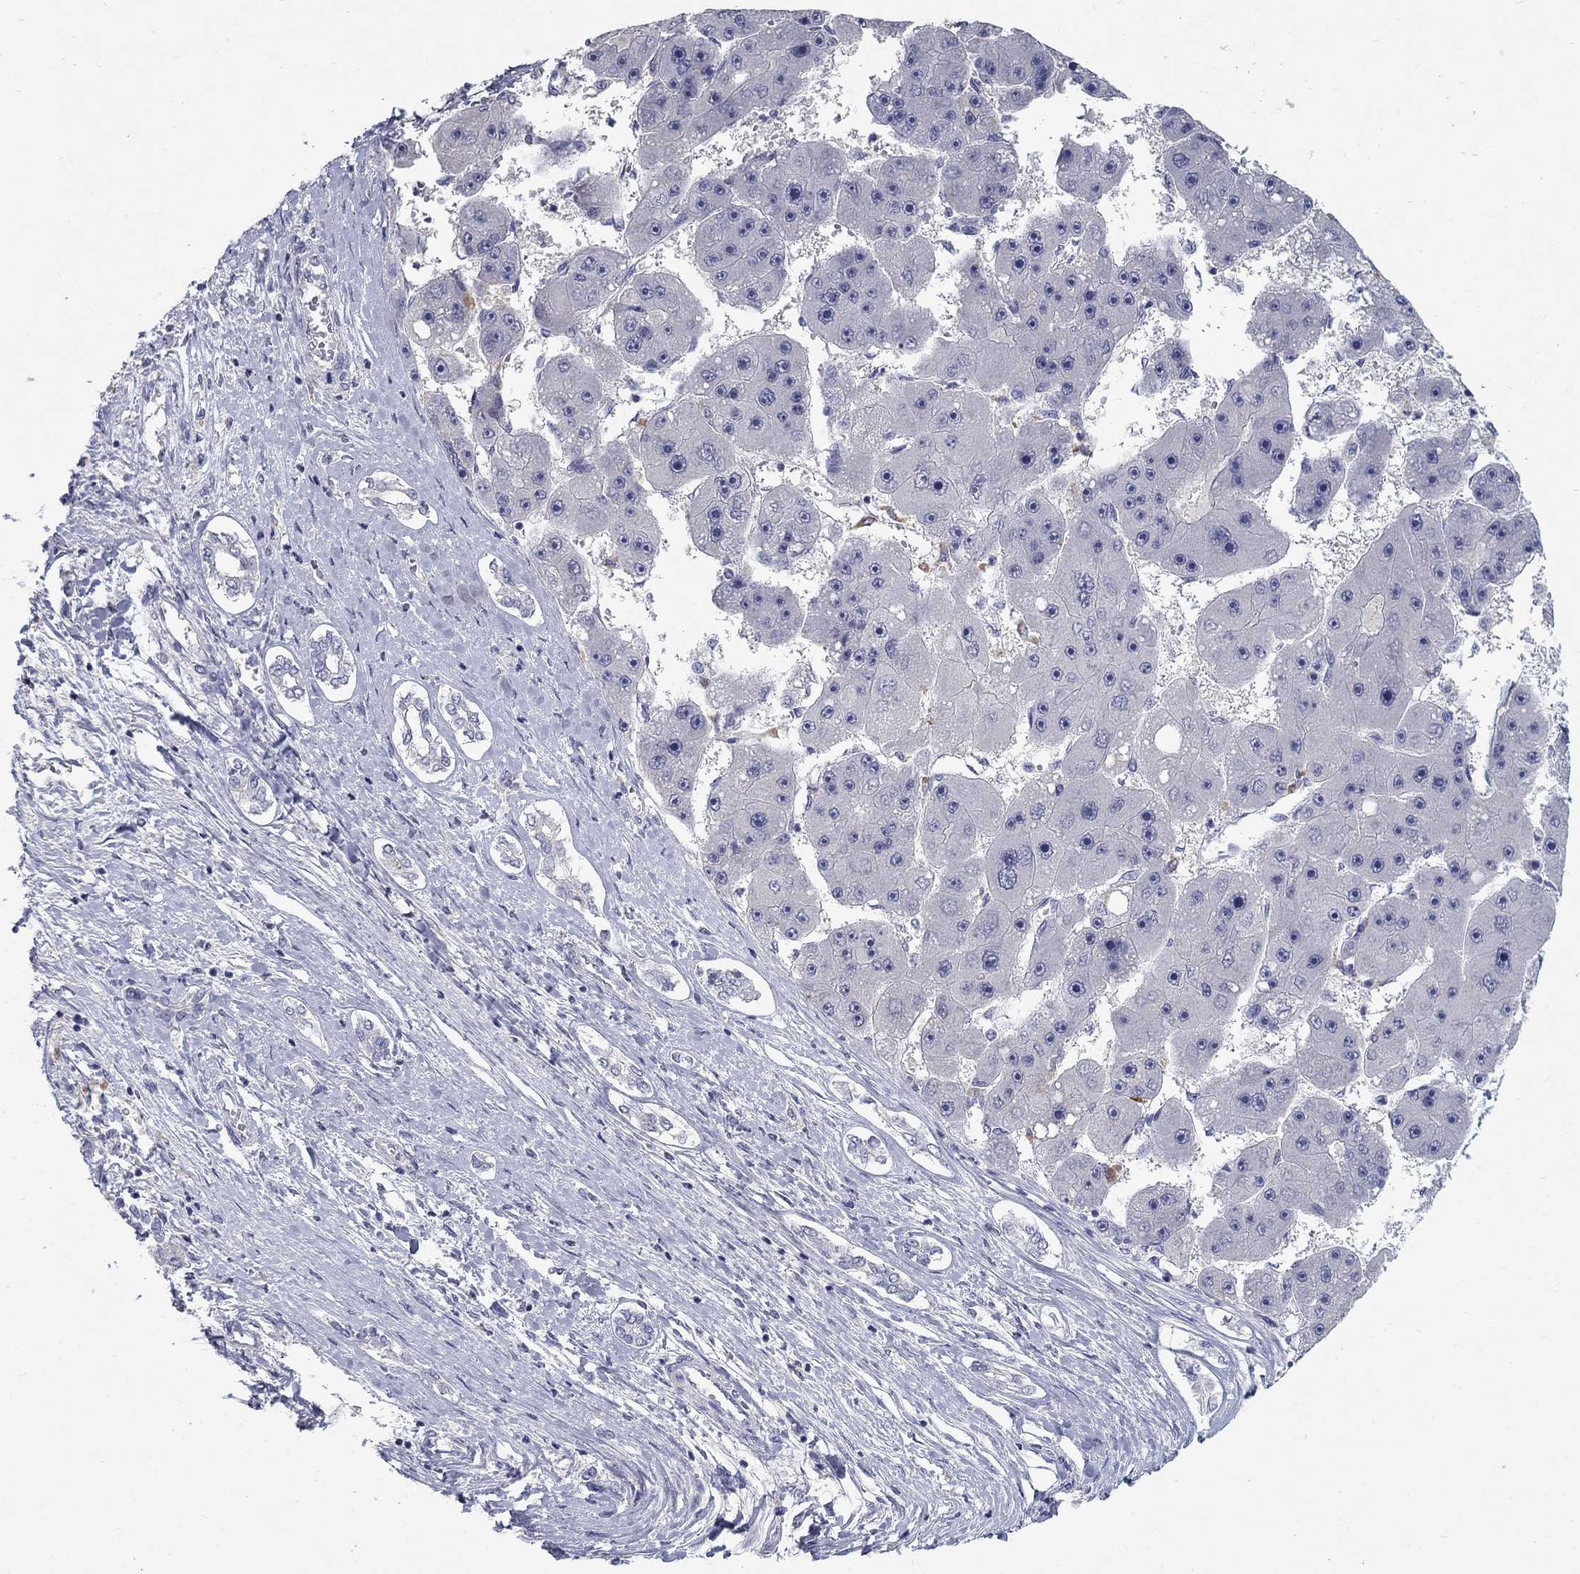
{"staining": {"intensity": "negative", "quantity": "none", "location": "none"}, "tissue": "liver cancer", "cell_type": "Tumor cells", "image_type": "cancer", "snomed": [{"axis": "morphology", "description": "Carcinoma, Hepatocellular, NOS"}, {"axis": "topography", "description": "Liver"}], "caption": "A high-resolution photomicrograph shows immunohistochemistry staining of hepatocellular carcinoma (liver), which demonstrates no significant expression in tumor cells.", "gene": "PTH1R", "patient": {"sex": "female", "age": 61}}